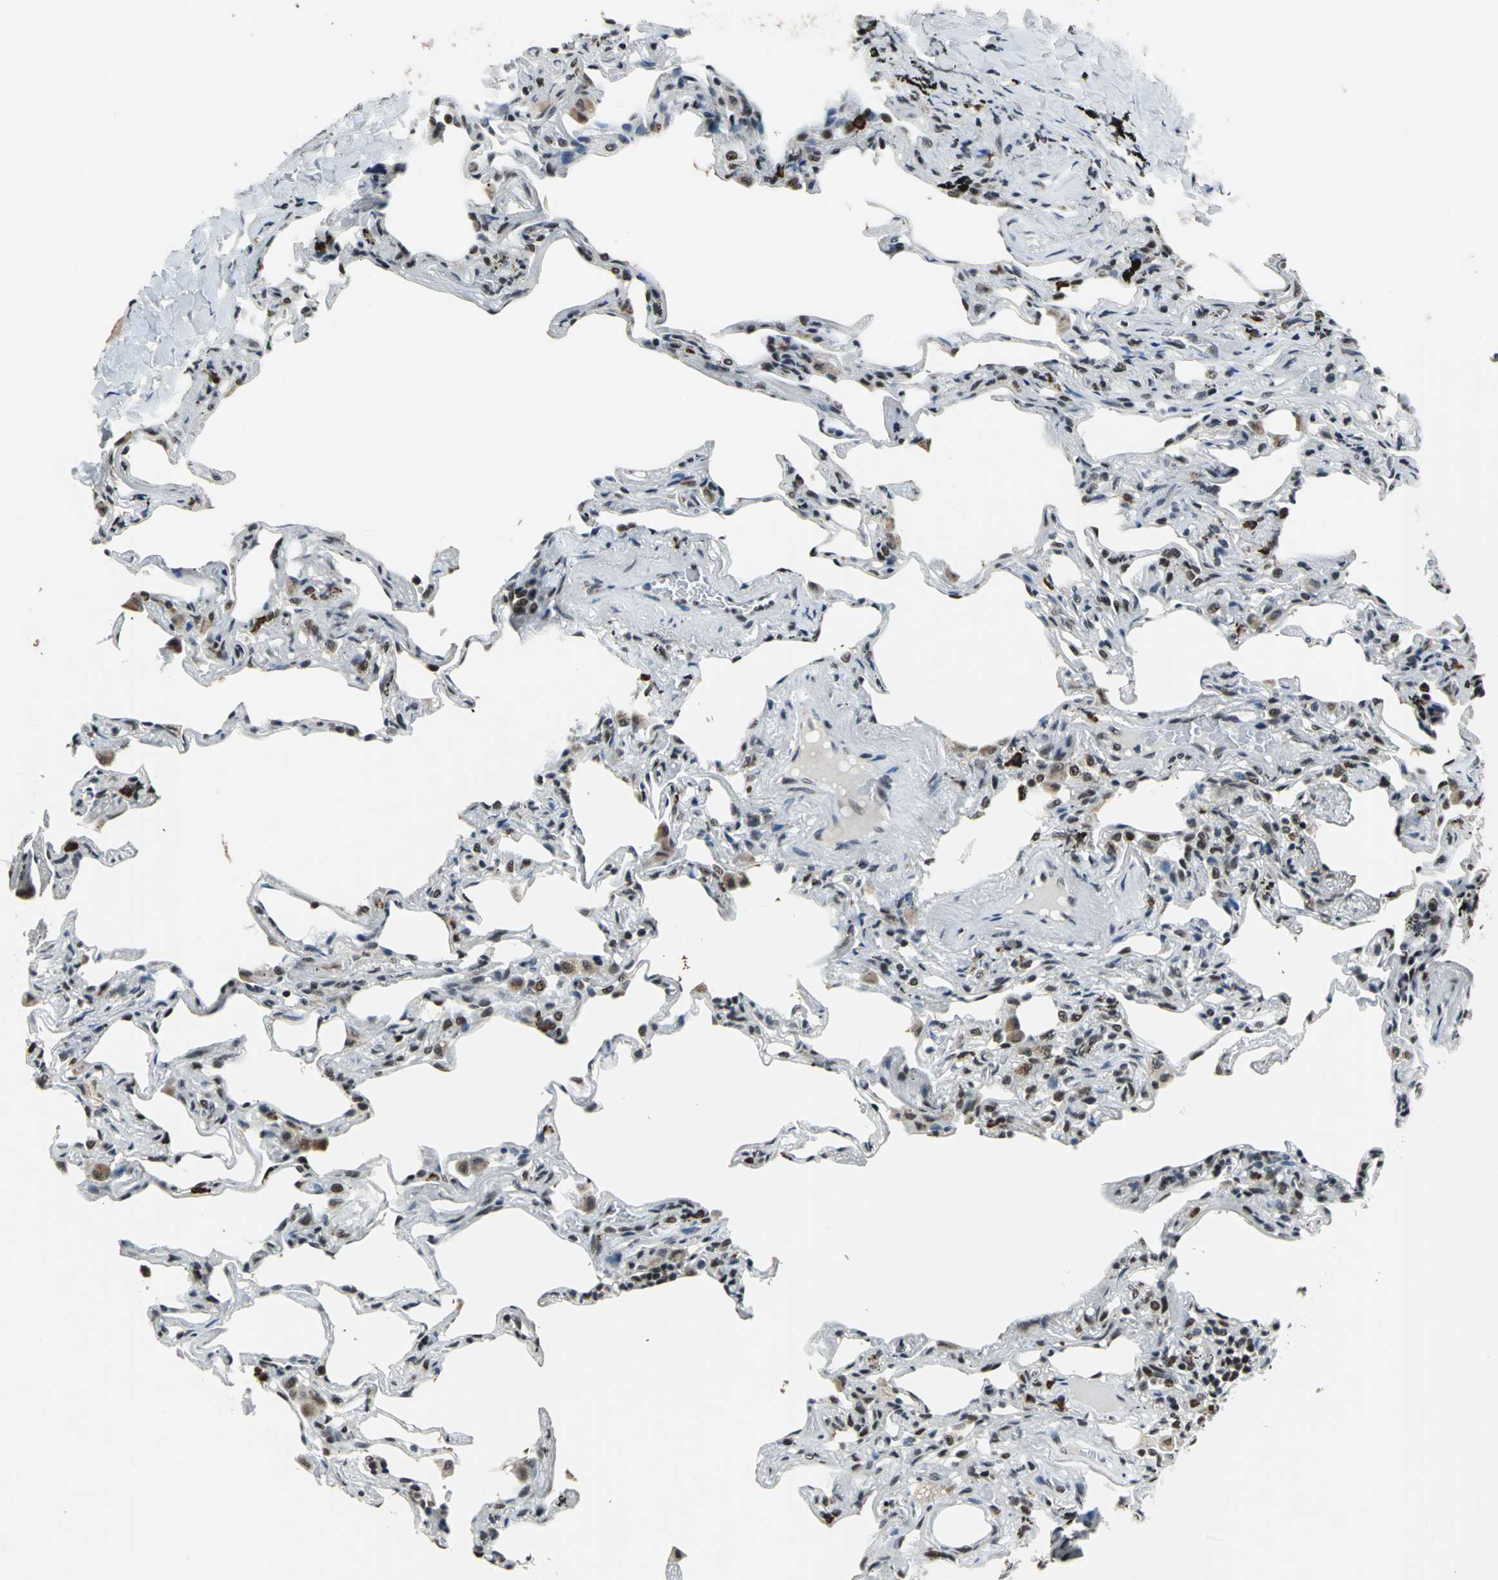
{"staining": {"intensity": "moderate", "quantity": ">75%", "location": "nuclear"}, "tissue": "lung", "cell_type": "Alveolar cells", "image_type": "normal", "snomed": [{"axis": "morphology", "description": "Normal tissue, NOS"}, {"axis": "morphology", "description": "Inflammation, NOS"}, {"axis": "topography", "description": "Lung"}], "caption": "Protein staining shows moderate nuclear expression in approximately >75% of alveolar cells in unremarkable lung.", "gene": "BCLAF1", "patient": {"sex": "male", "age": 69}}